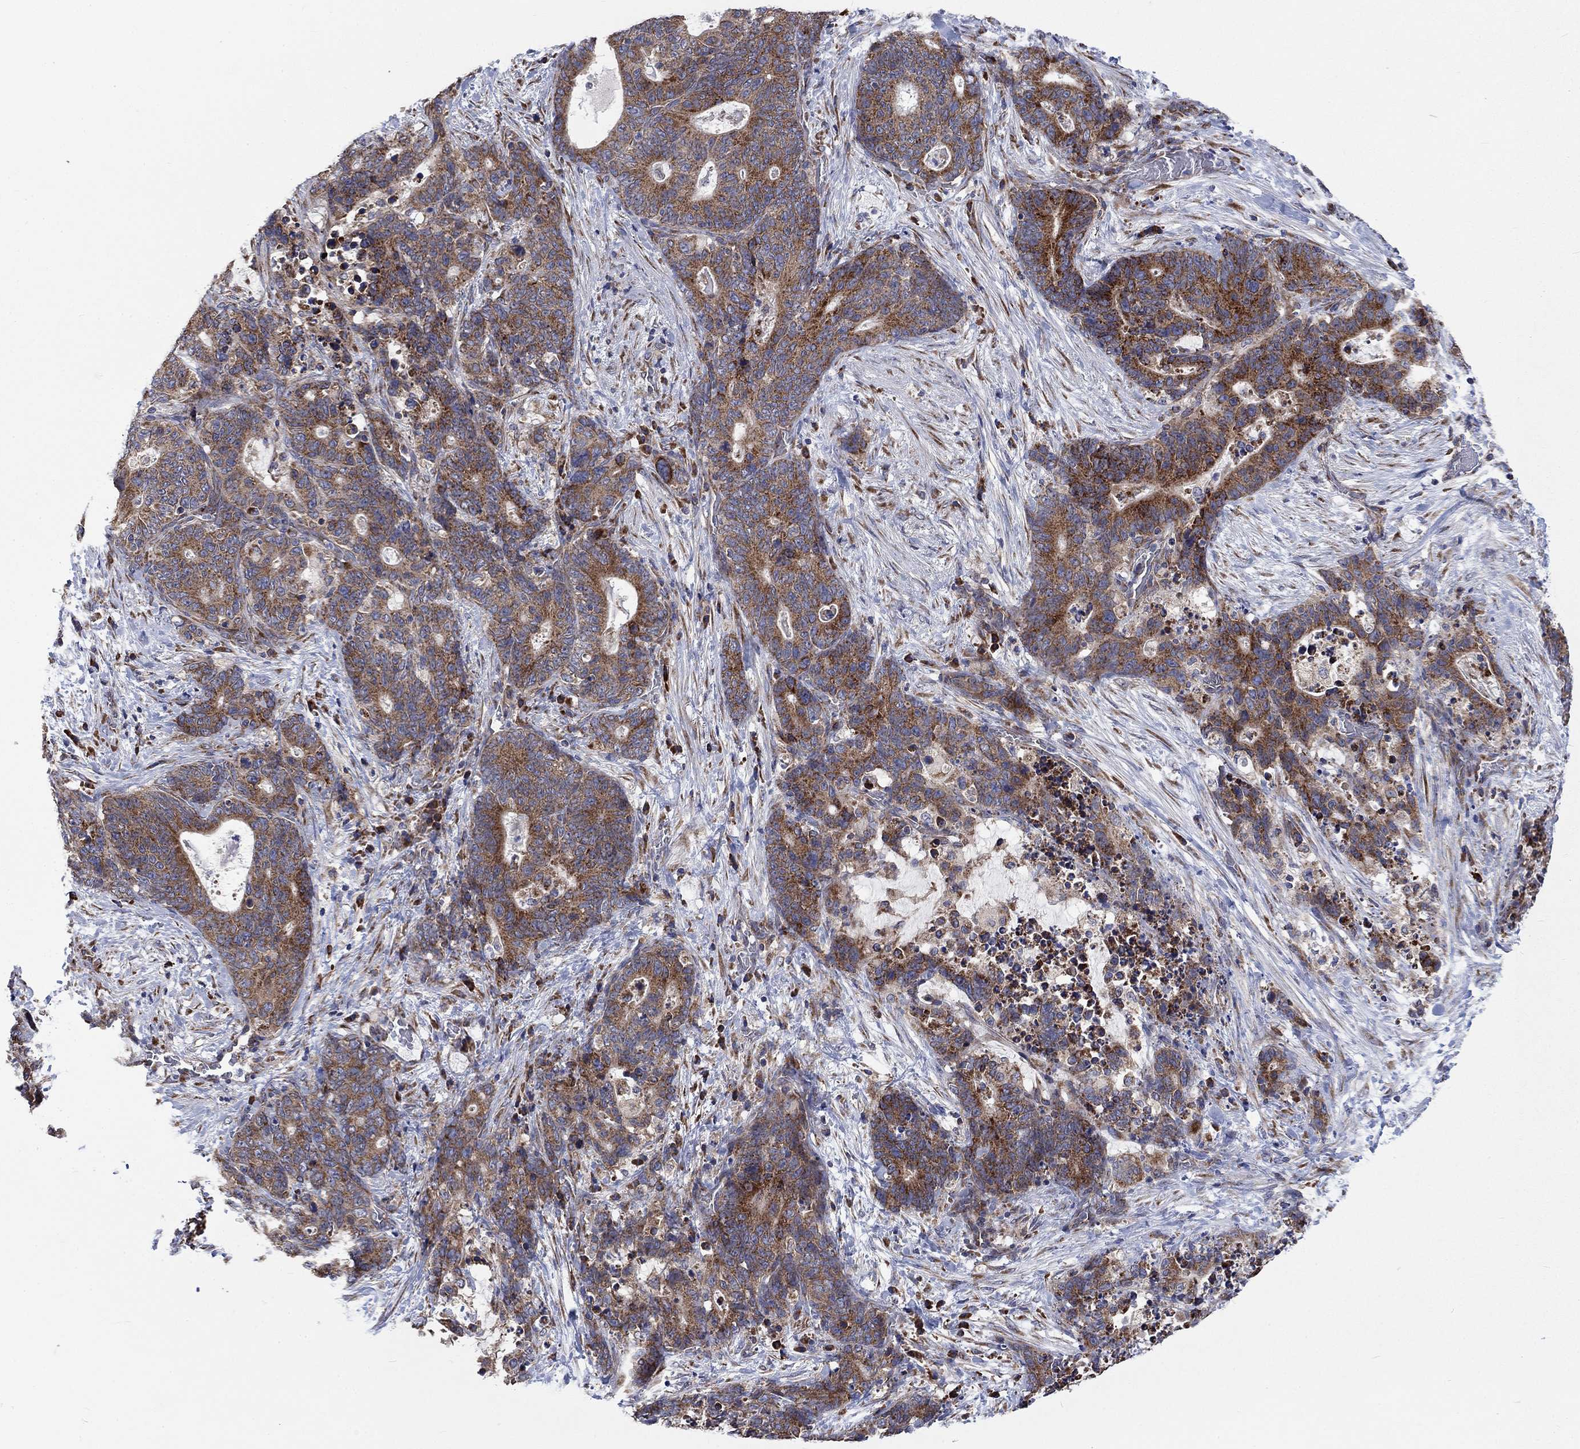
{"staining": {"intensity": "strong", "quantity": "<25%", "location": "cytoplasmic/membranous"}, "tissue": "stomach cancer", "cell_type": "Tumor cells", "image_type": "cancer", "snomed": [{"axis": "morphology", "description": "Normal tissue, NOS"}, {"axis": "morphology", "description": "Adenocarcinoma, NOS"}, {"axis": "topography", "description": "Stomach"}], "caption": "Stomach cancer (adenocarcinoma) was stained to show a protein in brown. There is medium levels of strong cytoplasmic/membranous positivity in about <25% of tumor cells.", "gene": "RPLP0", "patient": {"sex": "female", "age": 64}}